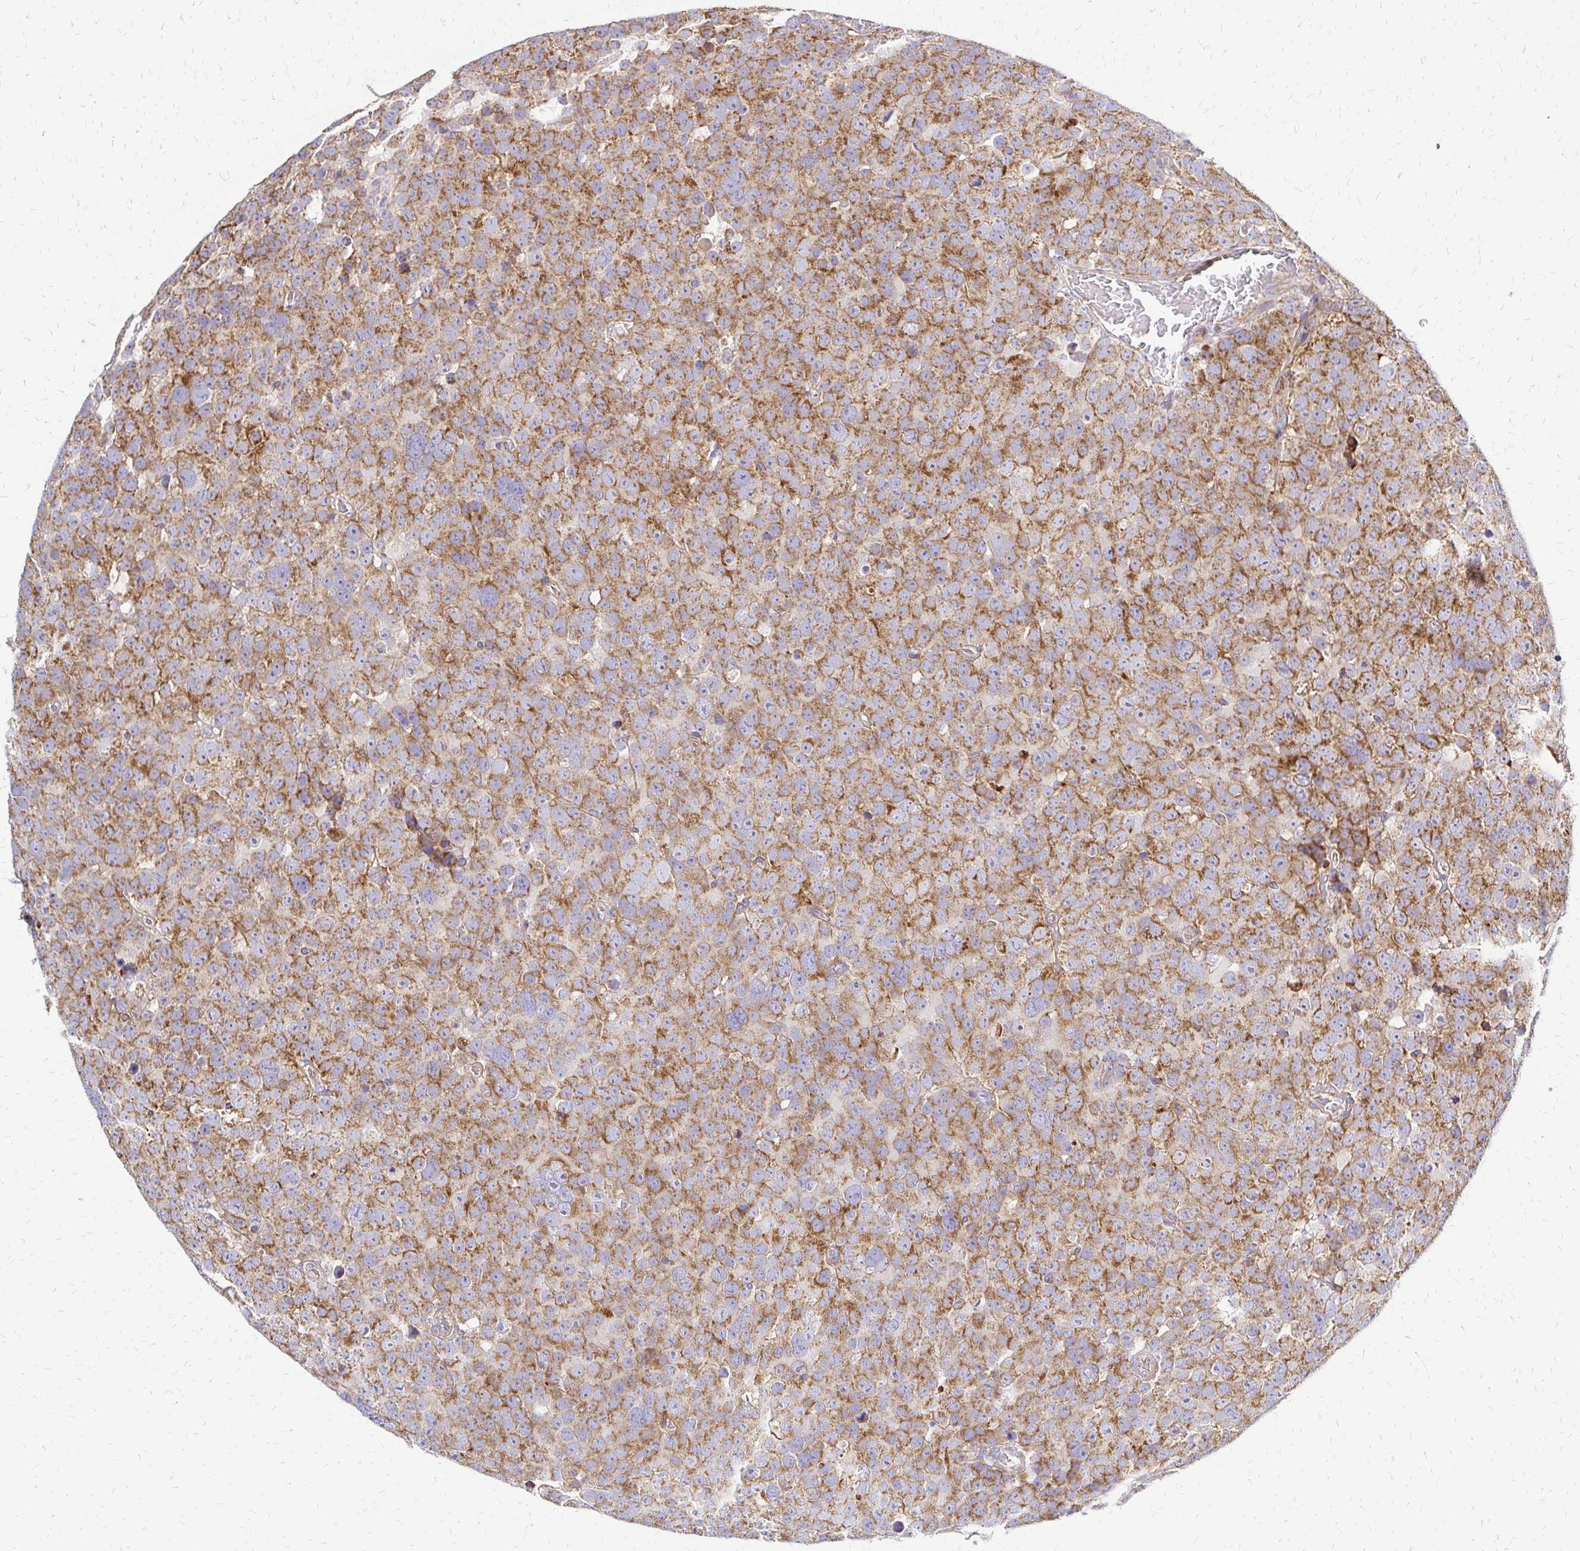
{"staining": {"intensity": "moderate", "quantity": ">75%", "location": "cytoplasmic/membranous"}, "tissue": "testis cancer", "cell_type": "Tumor cells", "image_type": "cancer", "snomed": [{"axis": "morphology", "description": "Seminoma, NOS"}, {"axis": "topography", "description": "Testis"}], "caption": "A histopathology image of human testis seminoma stained for a protein reveals moderate cytoplasmic/membranous brown staining in tumor cells. Nuclei are stained in blue.", "gene": "MRPL13", "patient": {"sex": "male", "age": 71}}